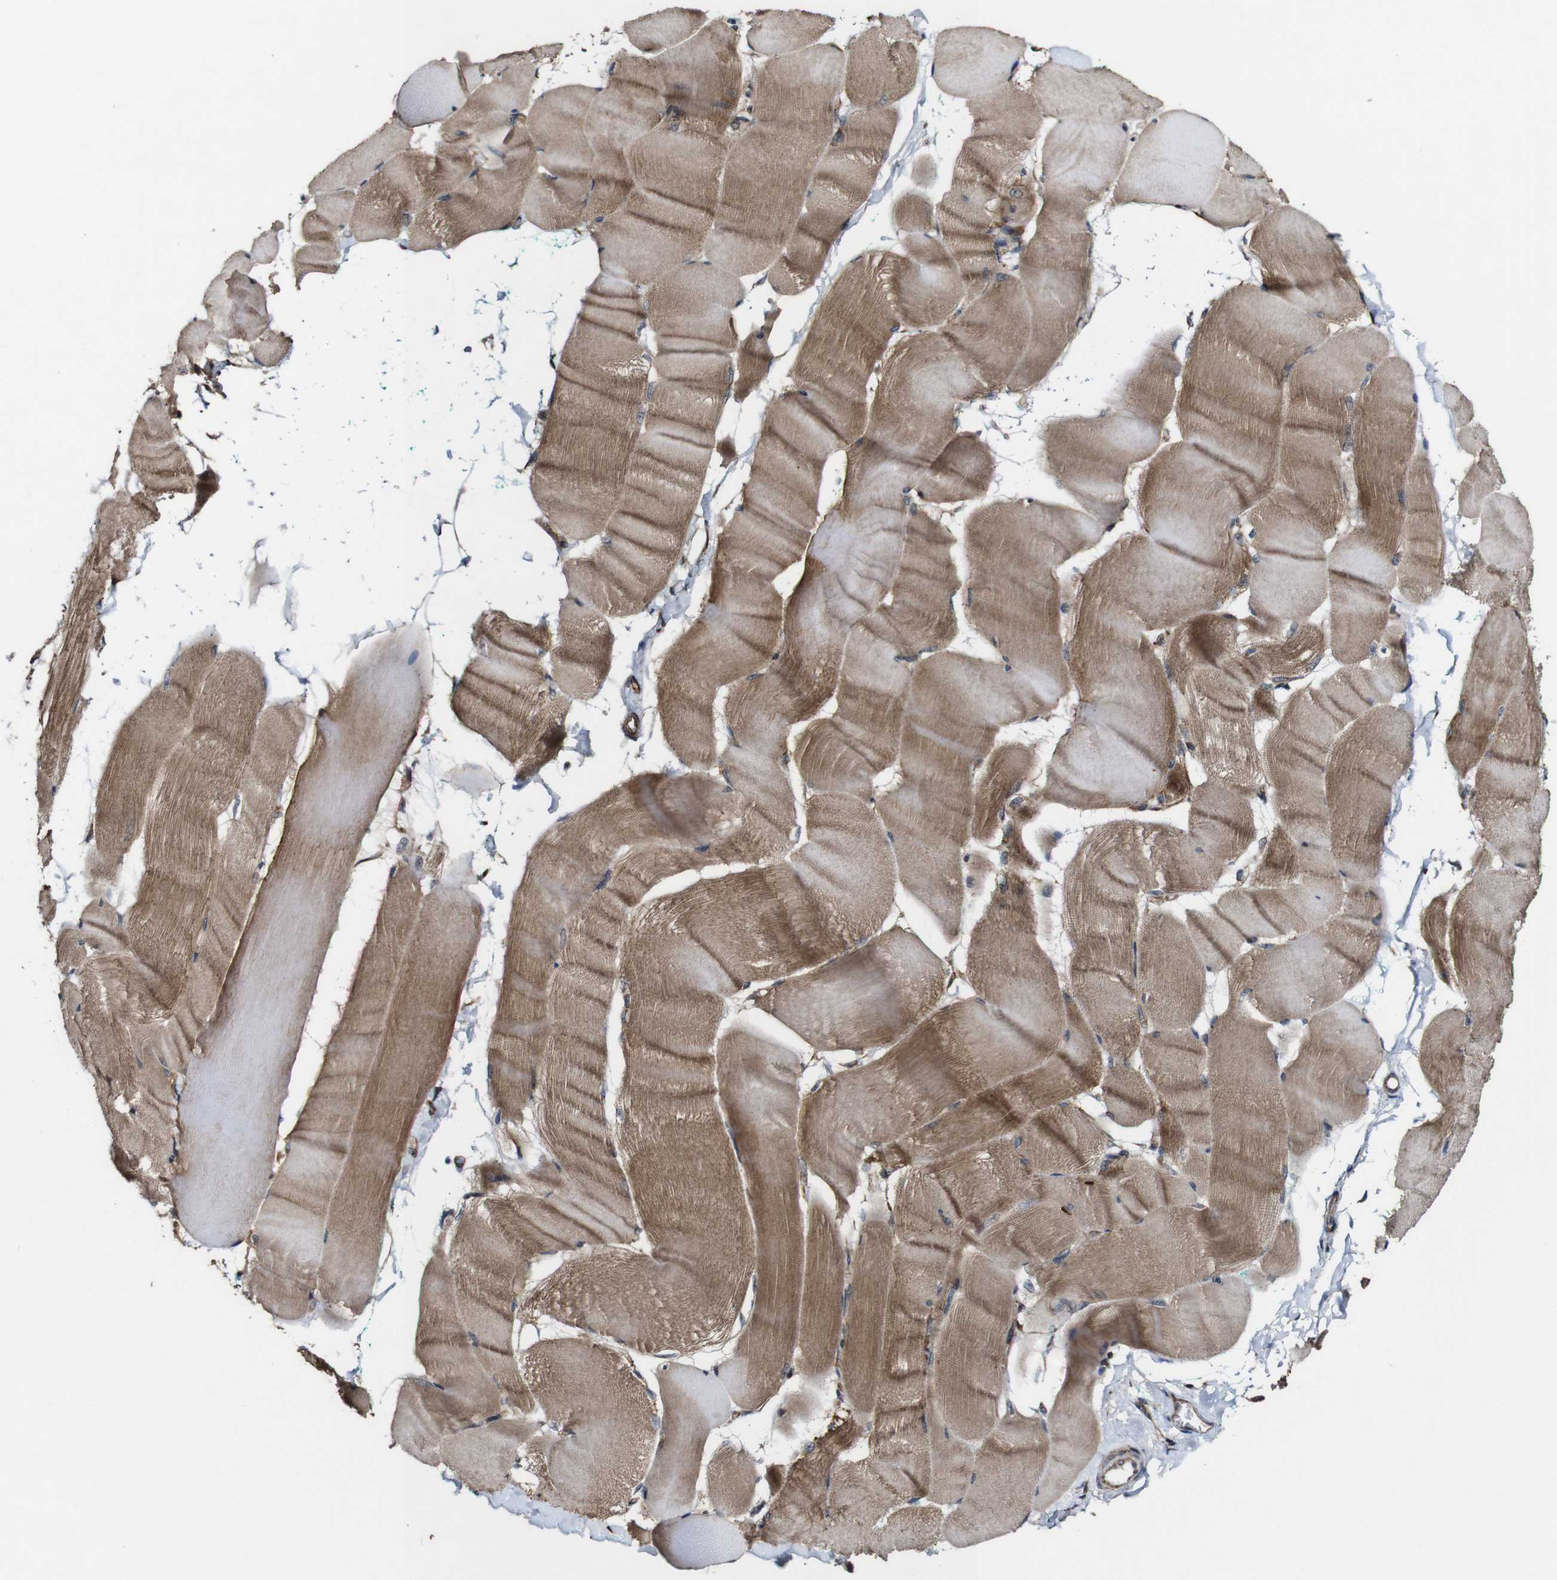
{"staining": {"intensity": "strong", "quantity": "25%-75%", "location": "cytoplasmic/membranous"}, "tissue": "skeletal muscle", "cell_type": "Myocytes", "image_type": "normal", "snomed": [{"axis": "morphology", "description": "Normal tissue, NOS"}, {"axis": "morphology", "description": "Squamous cell carcinoma, NOS"}, {"axis": "topography", "description": "Skeletal muscle"}], "caption": "Normal skeletal muscle displays strong cytoplasmic/membranous positivity in about 25%-75% of myocytes, visualized by immunohistochemistry. (IHC, brightfield microscopy, high magnification).", "gene": "BTN3A3", "patient": {"sex": "male", "age": 51}}